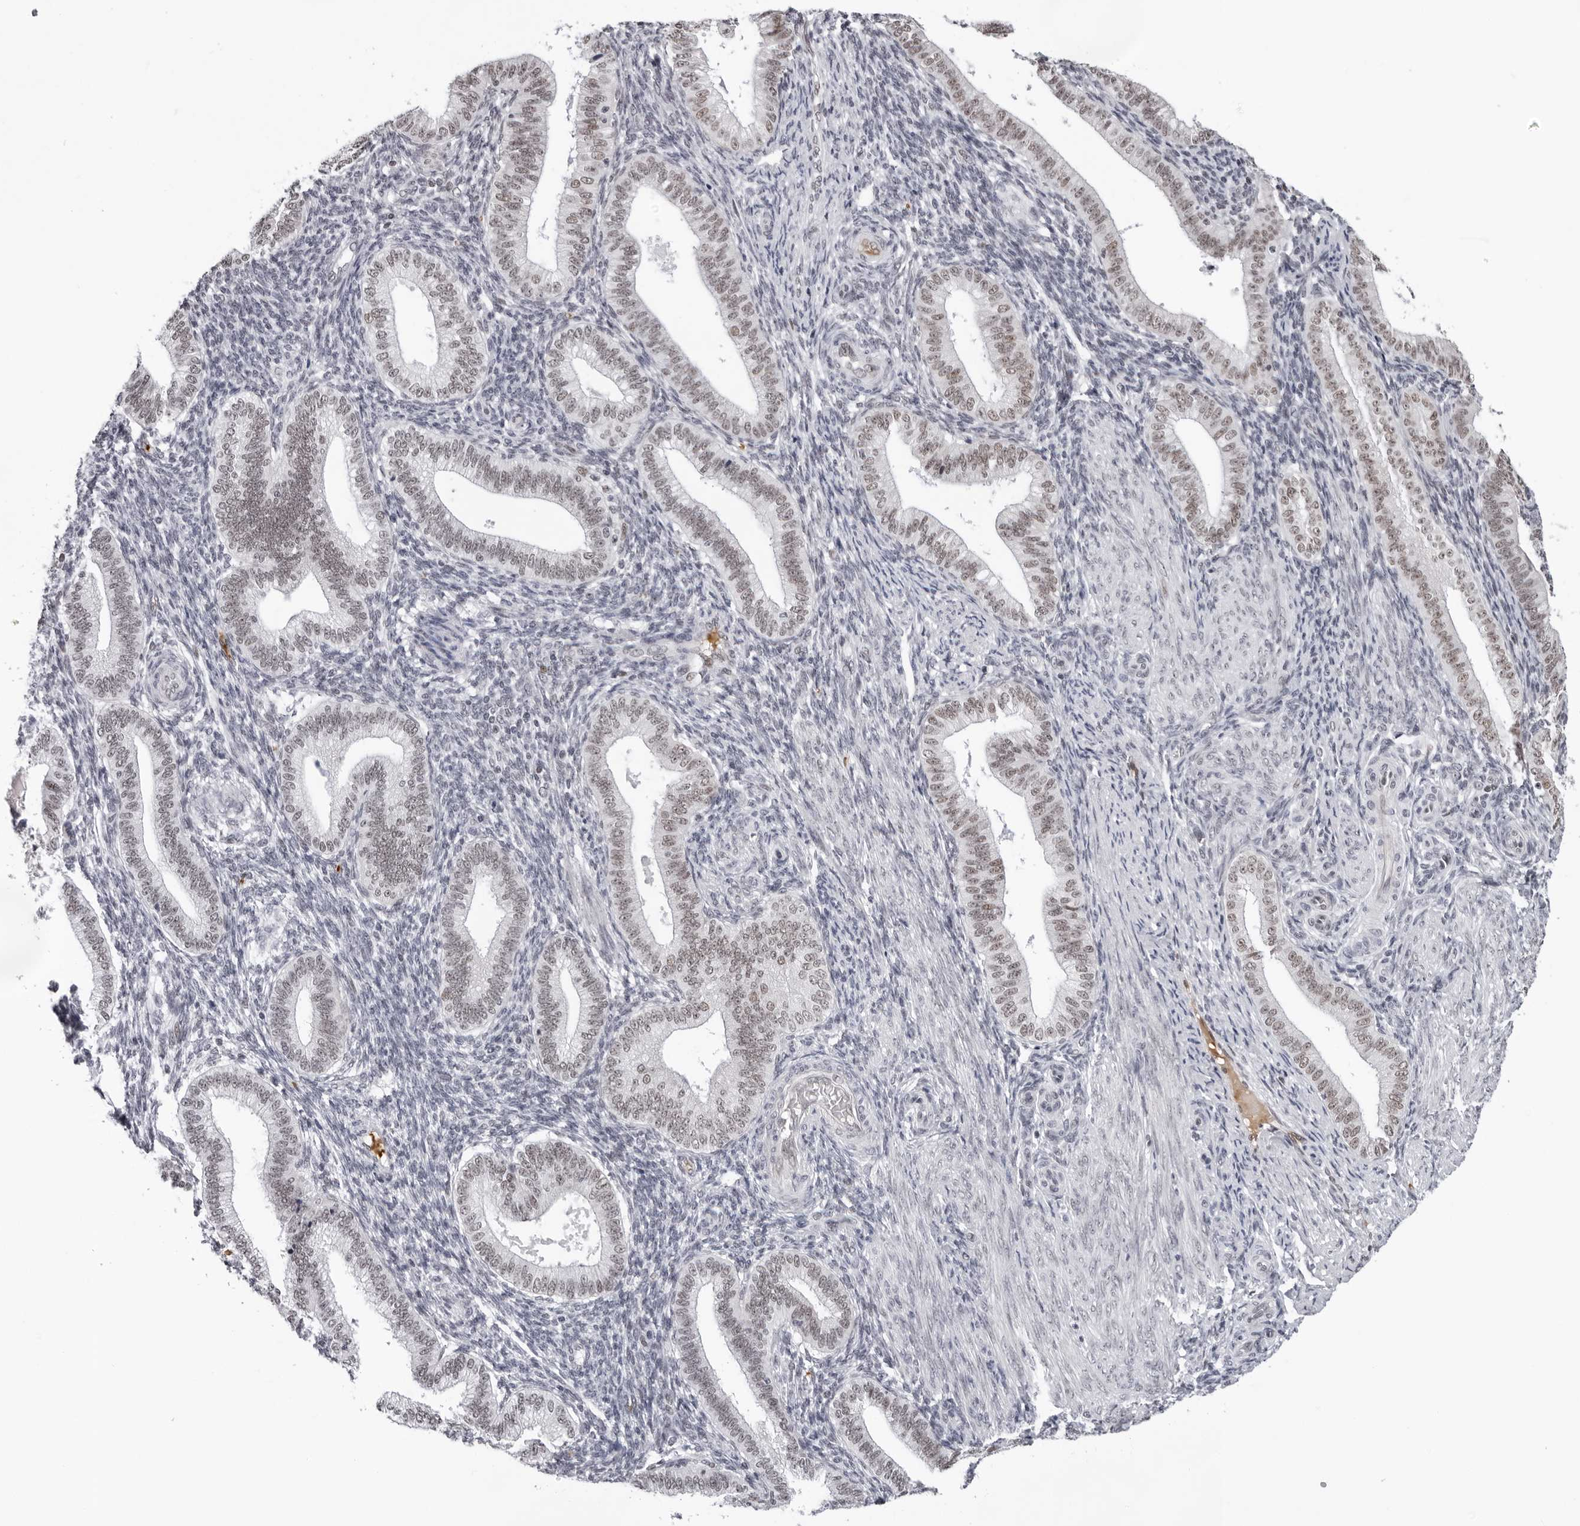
{"staining": {"intensity": "weak", "quantity": "<25%", "location": "nuclear"}, "tissue": "endometrium", "cell_type": "Cells in endometrial stroma", "image_type": "normal", "snomed": [{"axis": "morphology", "description": "Normal tissue, NOS"}, {"axis": "topography", "description": "Endometrium"}], "caption": "IHC micrograph of benign human endometrium stained for a protein (brown), which displays no expression in cells in endometrial stroma.", "gene": "USP1", "patient": {"sex": "female", "age": 39}}